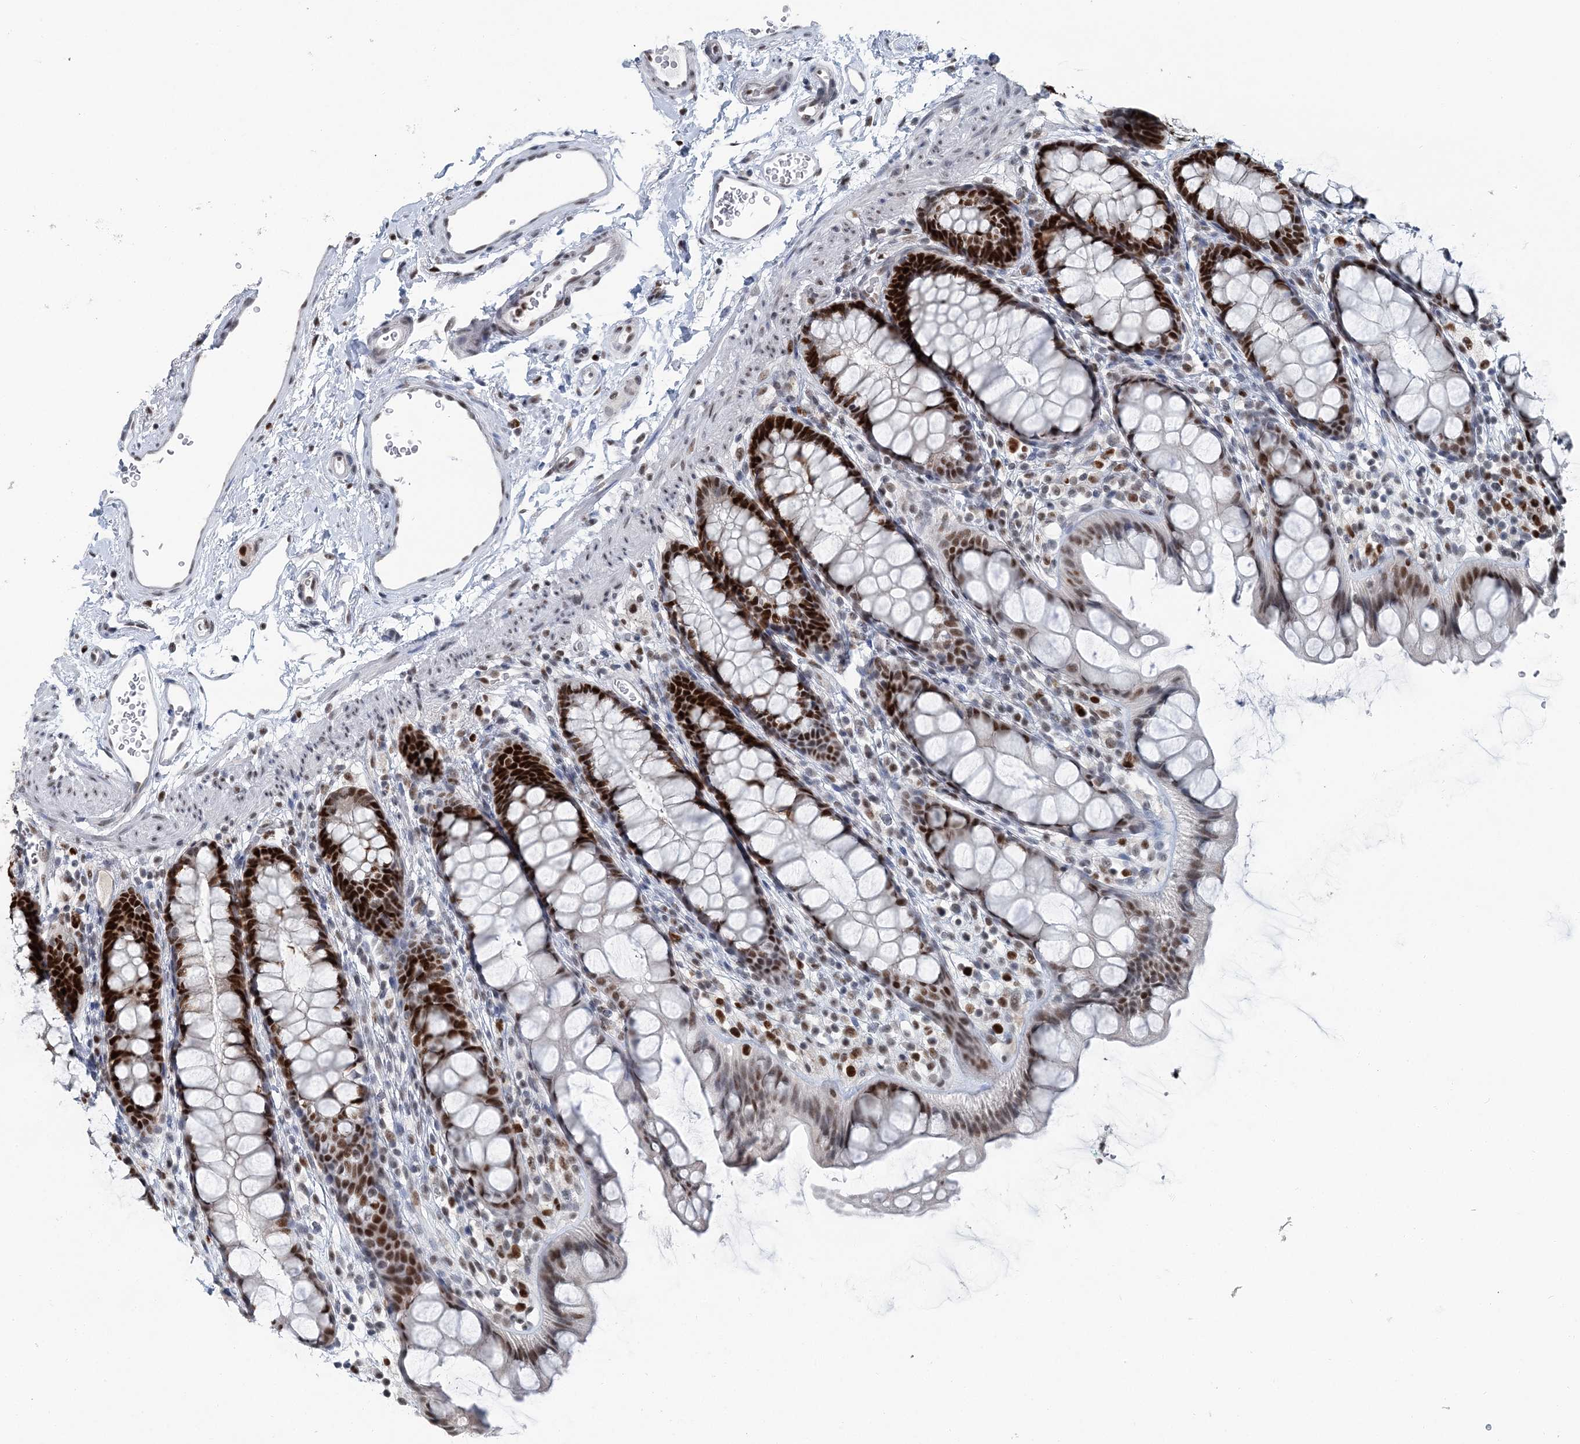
{"staining": {"intensity": "strong", "quantity": ">75%", "location": "nuclear"}, "tissue": "rectum", "cell_type": "Glandular cells", "image_type": "normal", "snomed": [{"axis": "morphology", "description": "Normal tissue, NOS"}, {"axis": "topography", "description": "Rectum"}], "caption": "An immunohistochemistry (IHC) histopathology image of unremarkable tissue is shown. Protein staining in brown shows strong nuclear positivity in rectum within glandular cells. (Stains: DAB (3,3'-diaminobenzidine) in brown, nuclei in blue, Microscopy: brightfield microscopy at high magnification).", "gene": "HAT1", "patient": {"sex": "female", "age": 65}}